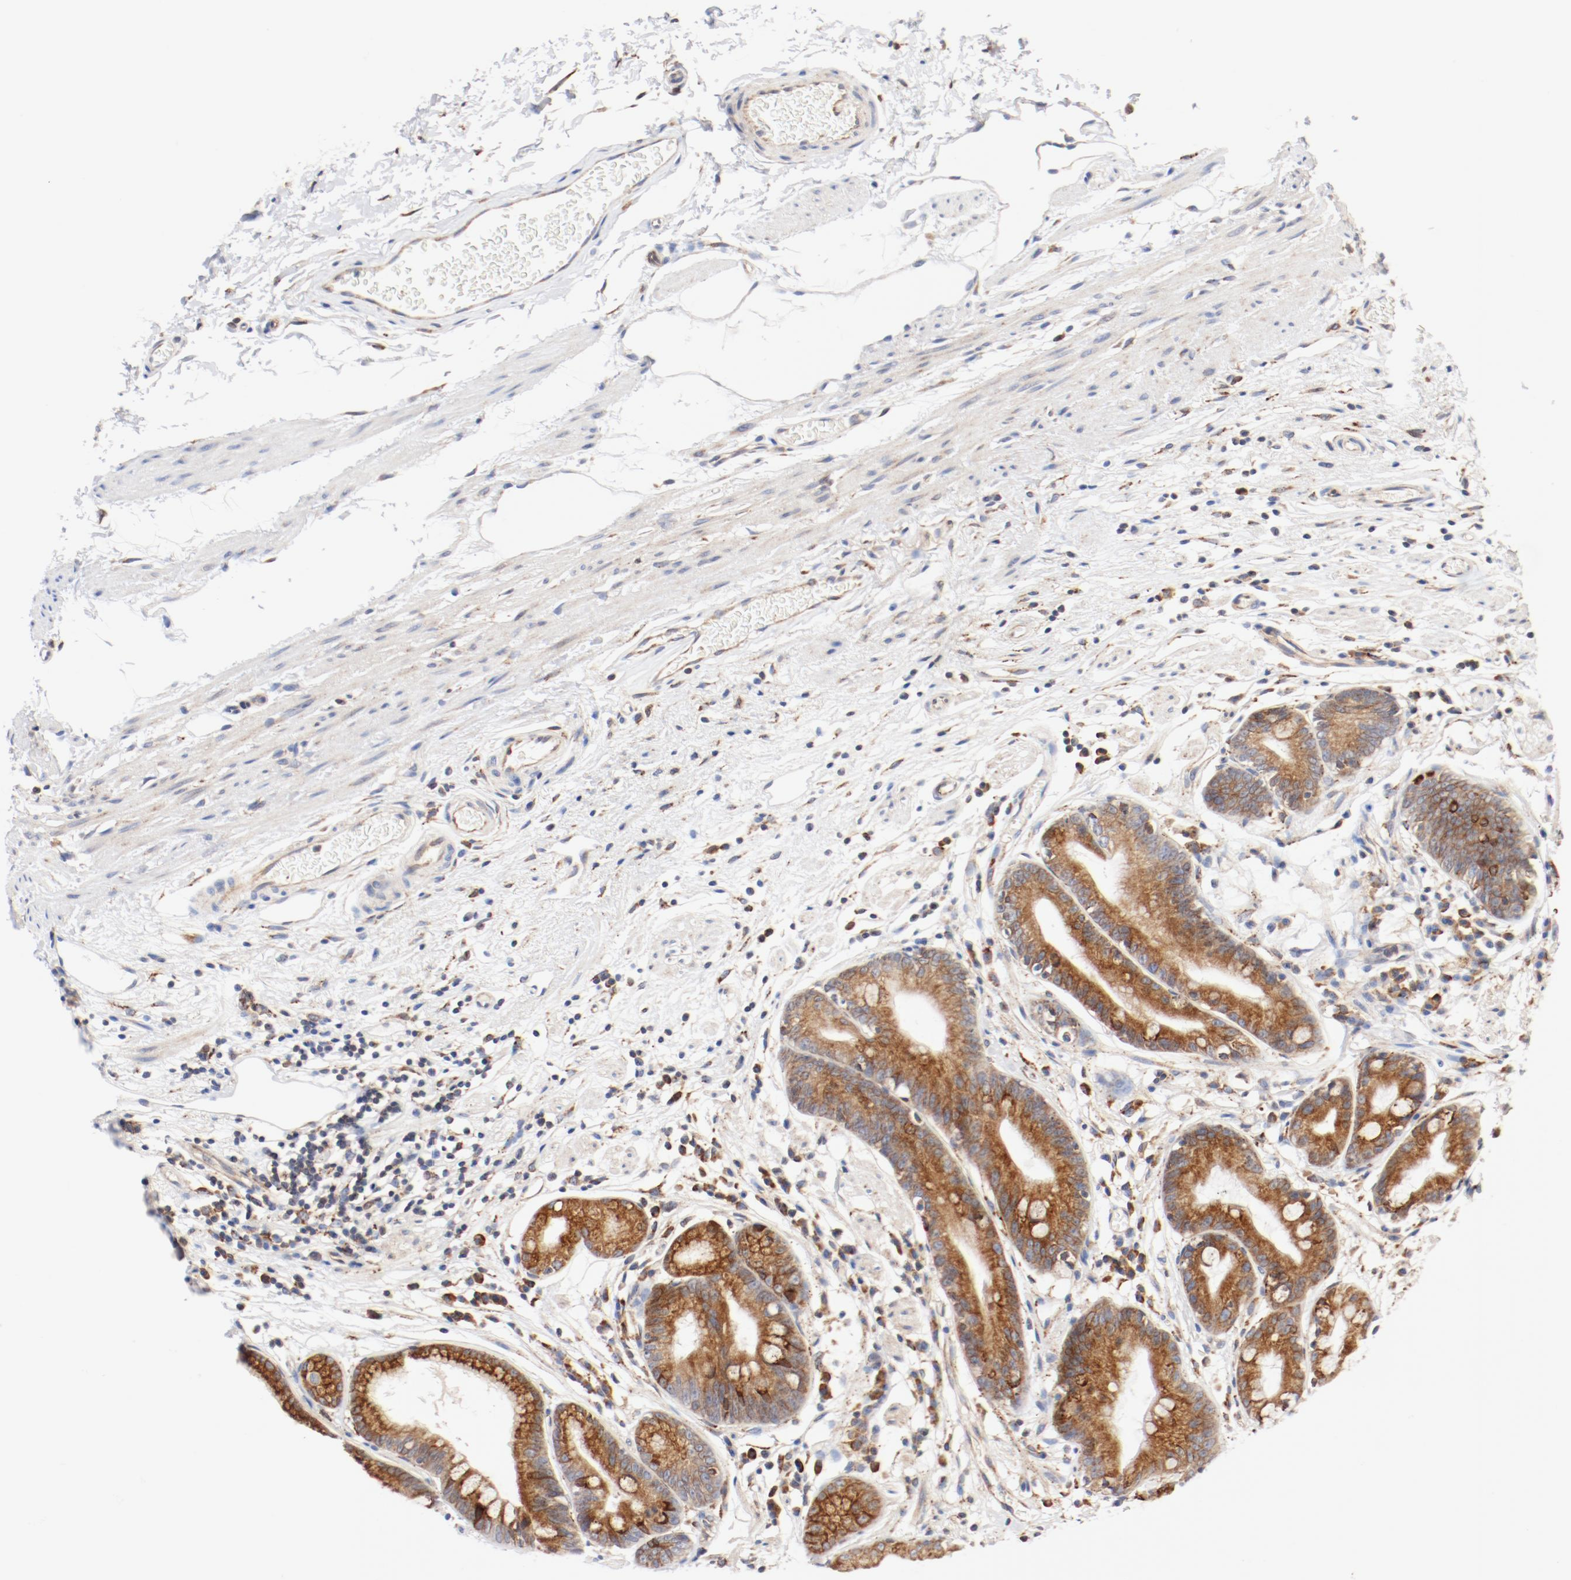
{"staining": {"intensity": "moderate", "quantity": ">75%", "location": "cytoplasmic/membranous"}, "tissue": "stomach", "cell_type": "Glandular cells", "image_type": "normal", "snomed": [{"axis": "morphology", "description": "Normal tissue, NOS"}, {"axis": "morphology", "description": "Inflammation, NOS"}, {"axis": "topography", "description": "Stomach, lower"}], "caption": "Immunohistochemistry (IHC) photomicrograph of benign stomach: human stomach stained using immunohistochemistry demonstrates medium levels of moderate protein expression localized specifically in the cytoplasmic/membranous of glandular cells, appearing as a cytoplasmic/membranous brown color.", "gene": "PDPK1", "patient": {"sex": "male", "age": 59}}